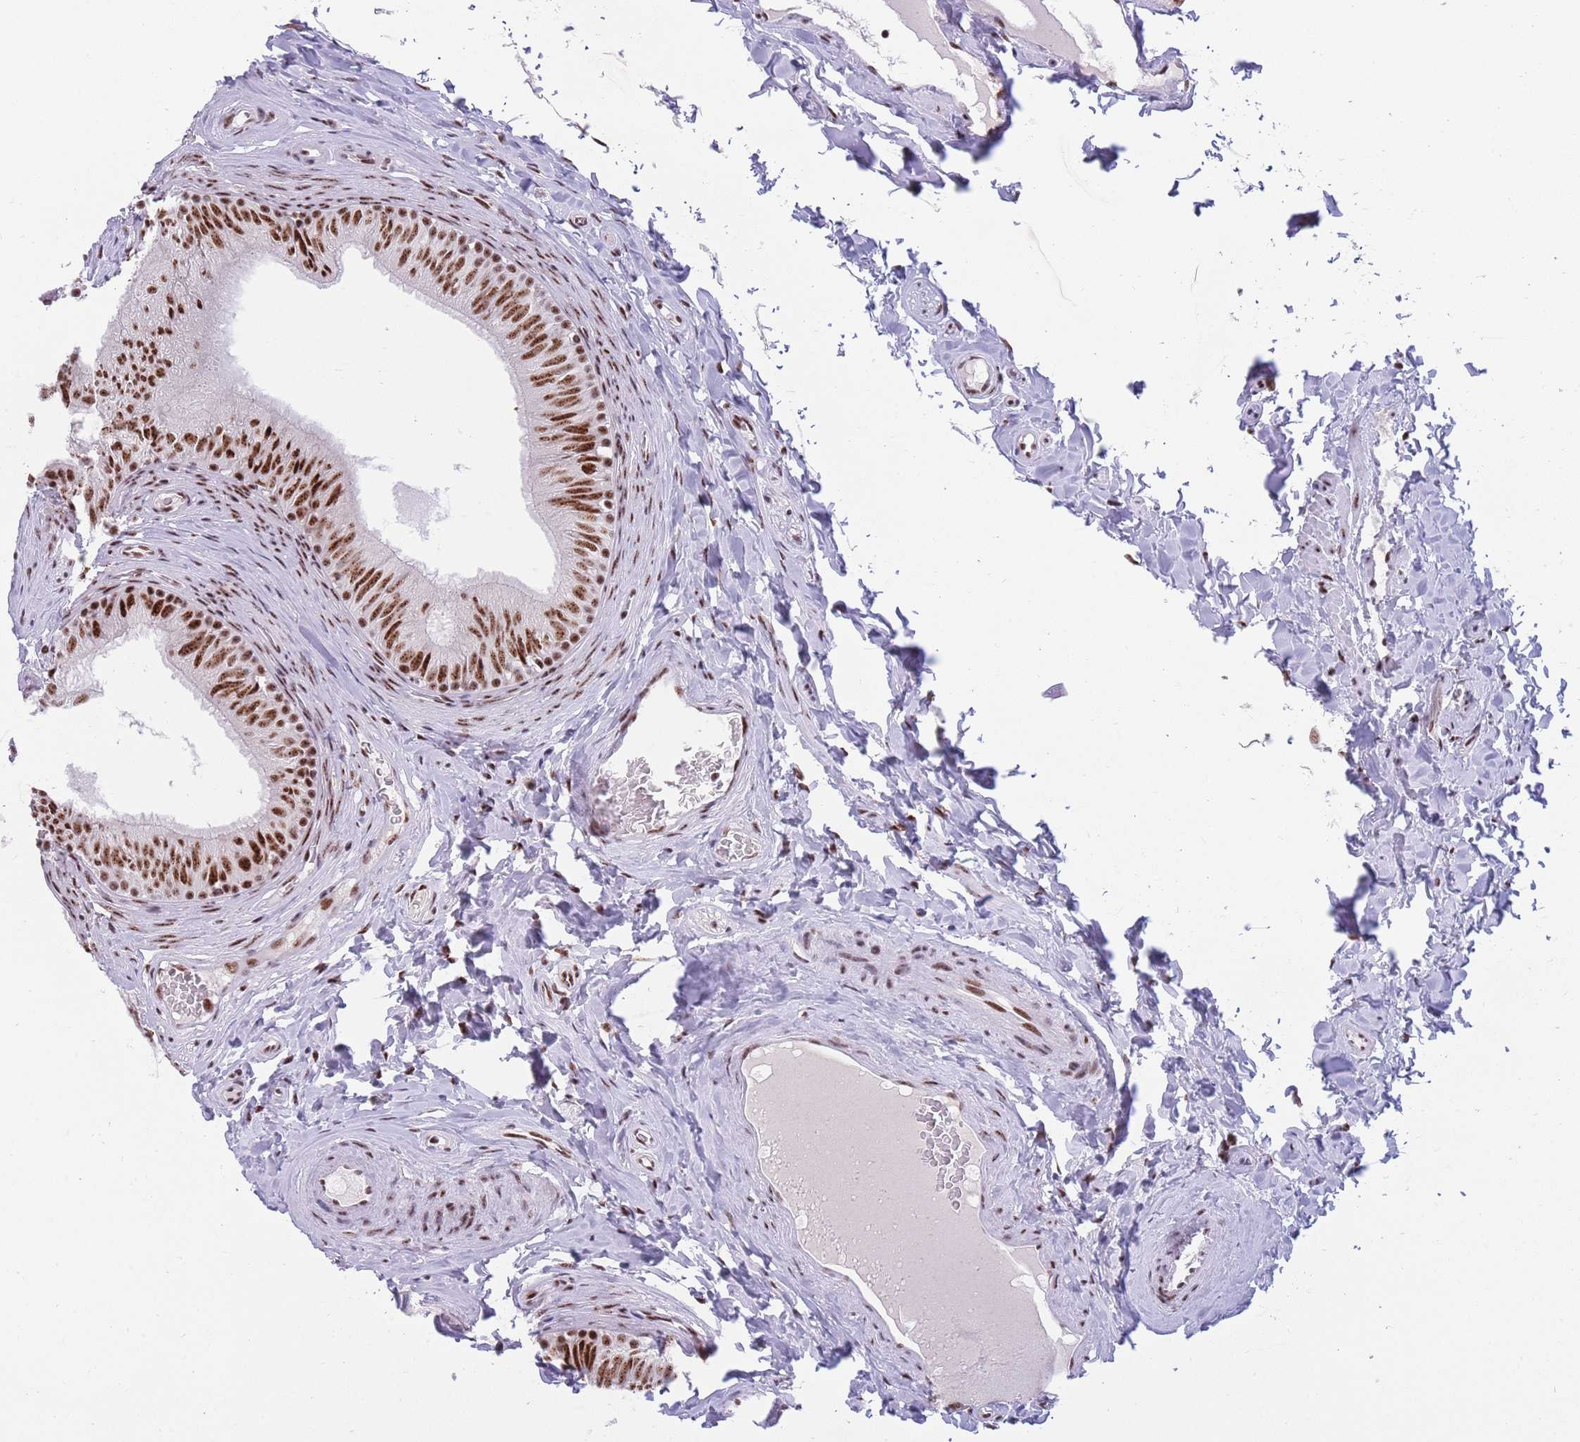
{"staining": {"intensity": "strong", "quantity": ">75%", "location": "nuclear"}, "tissue": "epididymis", "cell_type": "Glandular cells", "image_type": "normal", "snomed": [{"axis": "morphology", "description": "Normal tissue, NOS"}, {"axis": "topography", "description": "Epididymis"}], "caption": "The micrograph shows staining of benign epididymis, revealing strong nuclear protein expression (brown color) within glandular cells.", "gene": "TMEM35B", "patient": {"sex": "male", "age": 34}}